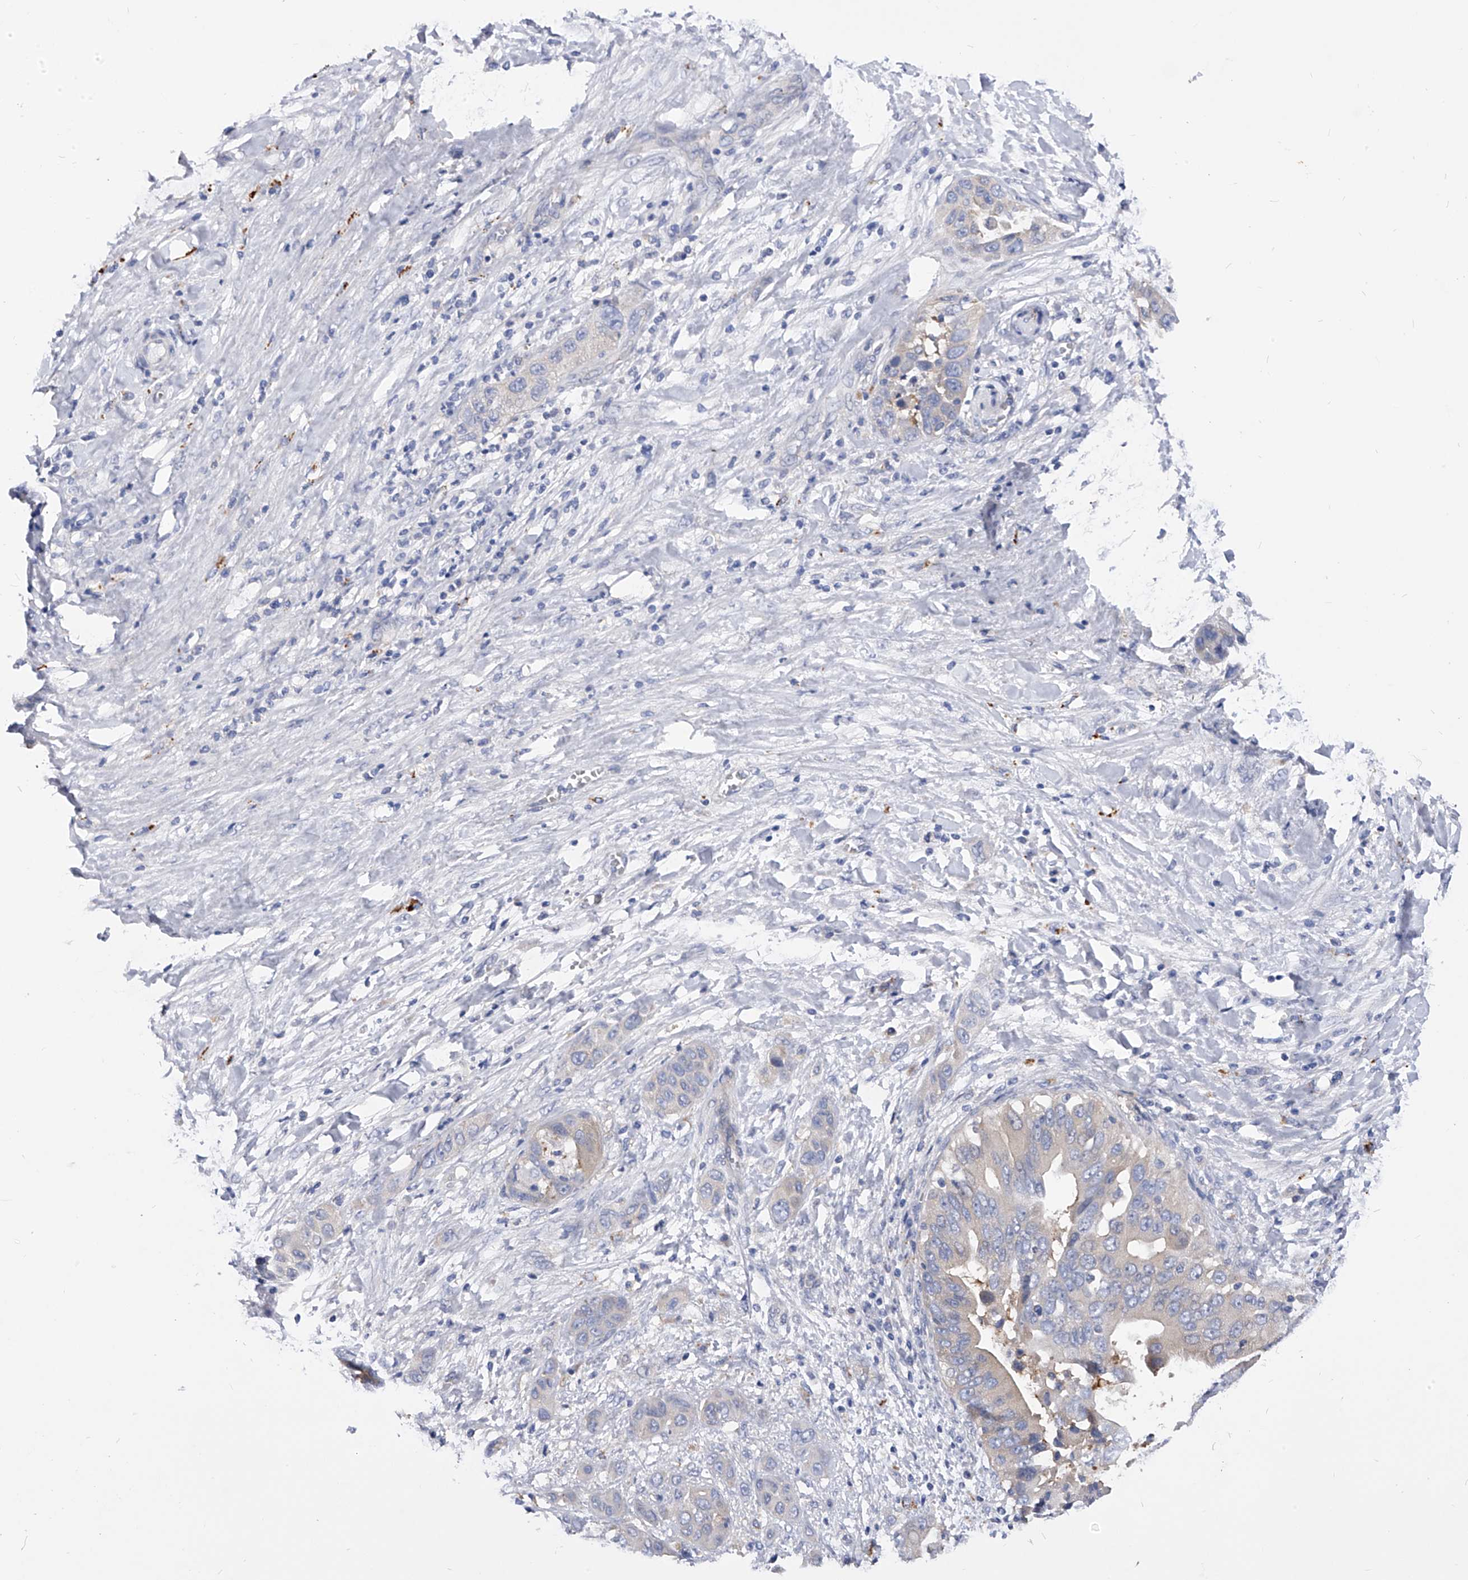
{"staining": {"intensity": "negative", "quantity": "none", "location": "none"}, "tissue": "liver cancer", "cell_type": "Tumor cells", "image_type": "cancer", "snomed": [{"axis": "morphology", "description": "Cholangiocarcinoma"}, {"axis": "topography", "description": "Liver"}], "caption": "The micrograph reveals no significant positivity in tumor cells of liver cholangiocarcinoma.", "gene": "PPP5C", "patient": {"sex": "female", "age": 52}}